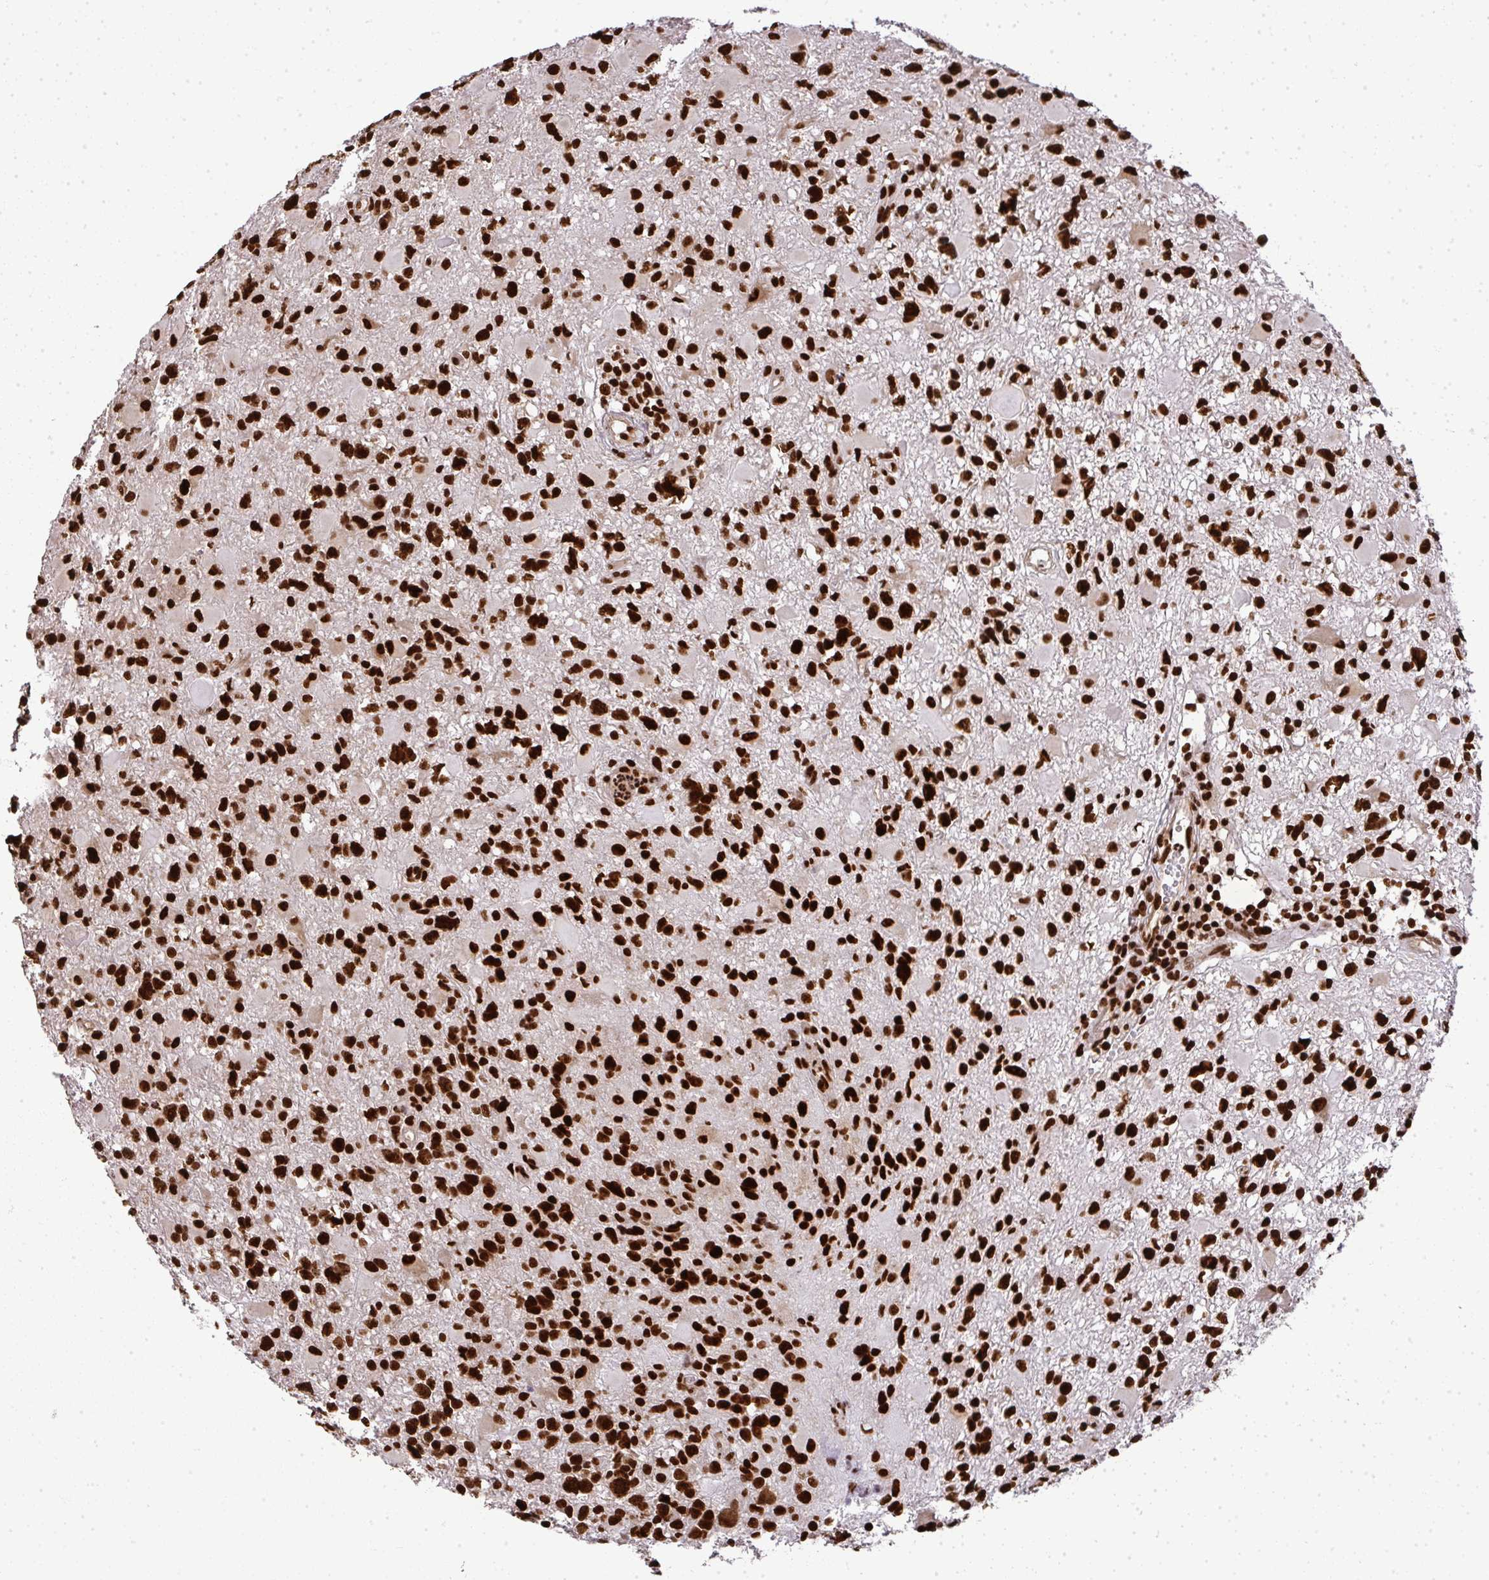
{"staining": {"intensity": "strong", "quantity": ">75%", "location": "nuclear"}, "tissue": "glioma", "cell_type": "Tumor cells", "image_type": "cancer", "snomed": [{"axis": "morphology", "description": "Glioma, malignant, High grade"}, {"axis": "topography", "description": "Brain"}], "caption": "Glioma tissue demonstrates strong nuclear expression in approximately >75% of tumor cells, visualized by immunohistochemistry. Immunohistochemistry stains the protein of interest in brown and the nuclei are stained blue.", "gene": "U2AF1", "patient": {"sex": "male", "age": 54}}